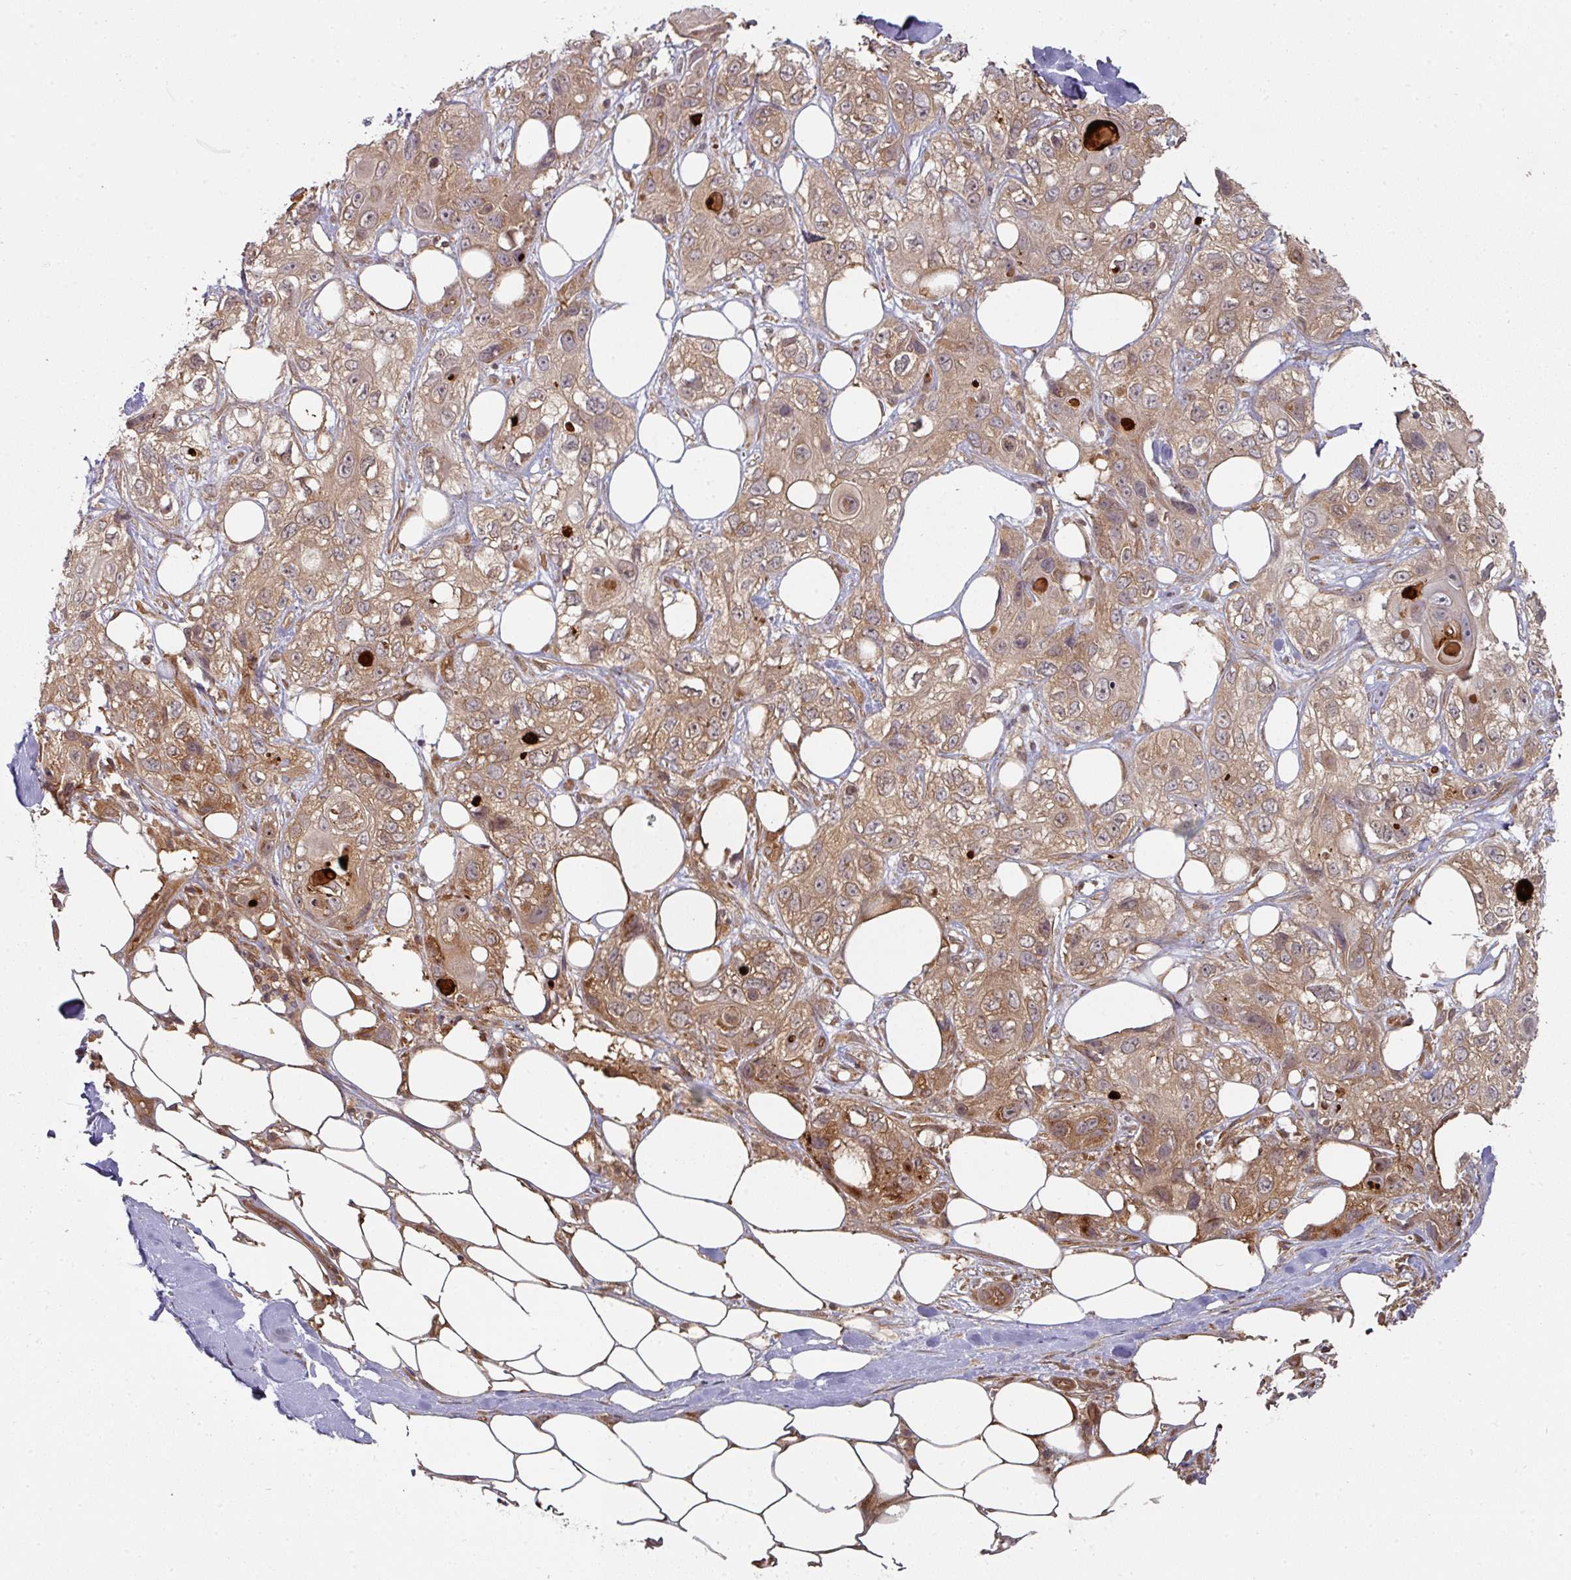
{"staining": {"intensity": "moderate", "quantity": ">75%", "location": "cytoplasmic/membranous"}, "tissue": "skin cancer", "cell_type": "Tumor cells", "image_type": "cancer", "snomed": [{"axis": "morphology", "description": "Normal tissue, NOS"}, {"axis": "morphology", "description": "Squamous cell carcinoma, NOS"}, {"axis": "topography", "description": "Skin"}], "caption": "Squamous cell carcinoma (skin) tissue demonstrates moderate cytoplasmic/membranous expression in approximately >75% of tumor cells, visualized by immunohistochemistry.", "gene": "EIF4EBP2", "patient": {"sex": "male", "age": 72}}